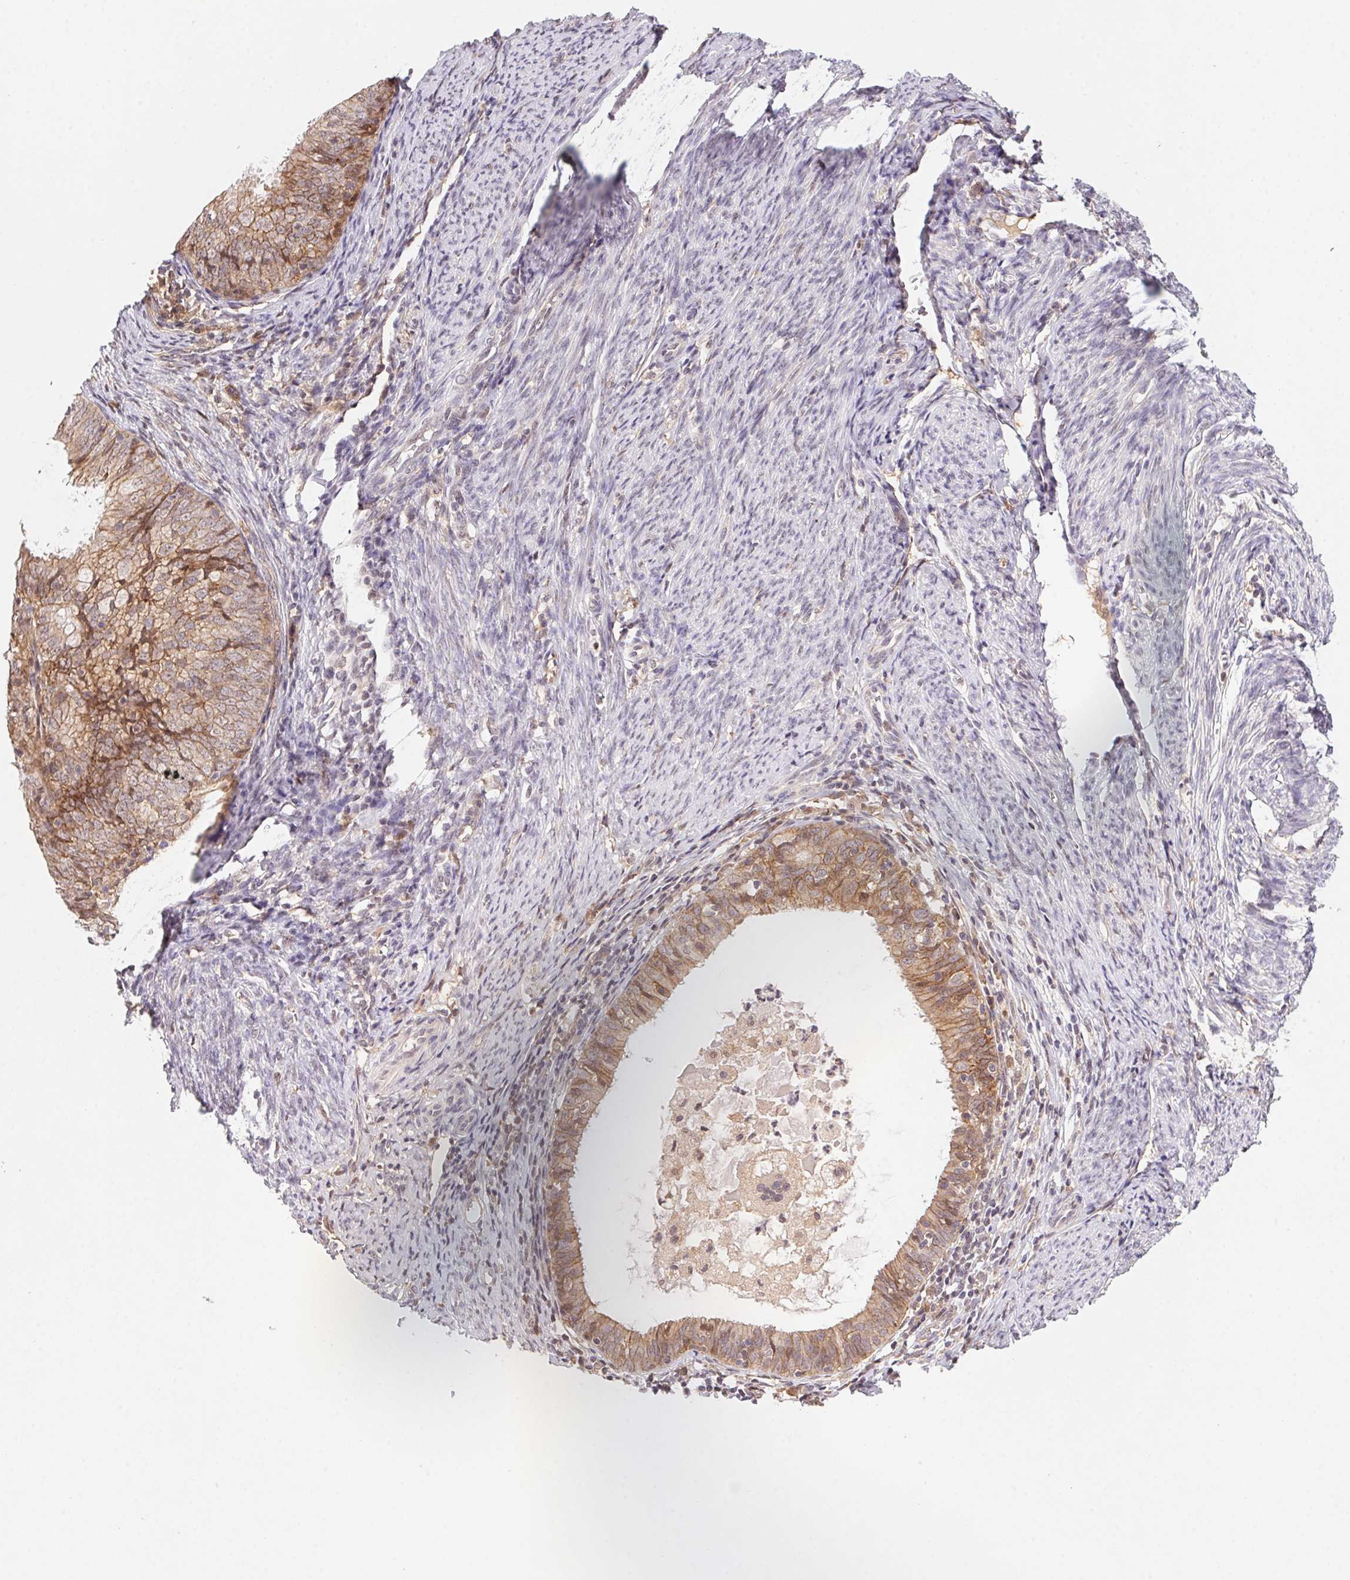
{"staining": {"intensity": "moderate", "quantity": ">75%", "location": "cytoplasmic/membranous"}, "tissue": "endometrial cancer", "cell_type": "Tumor cells", "image_type": "cancer", "snomed": [{"axis": "morphology", "description": "Adenocarcinoma, NOS"}, {"axis": "topography", "description": "Endometrium"}], "caption": "IHC (DAB) staining of human endometrial cancer demonstrates moderate cytoplasmic/membranous protein staining in approximately >75% of tumor cells. IHC stains the protein of interest in brown and the nuclei are stained blue.", "gene": "SLC52A2", "patient": {"sex": "female", "age": 57}}